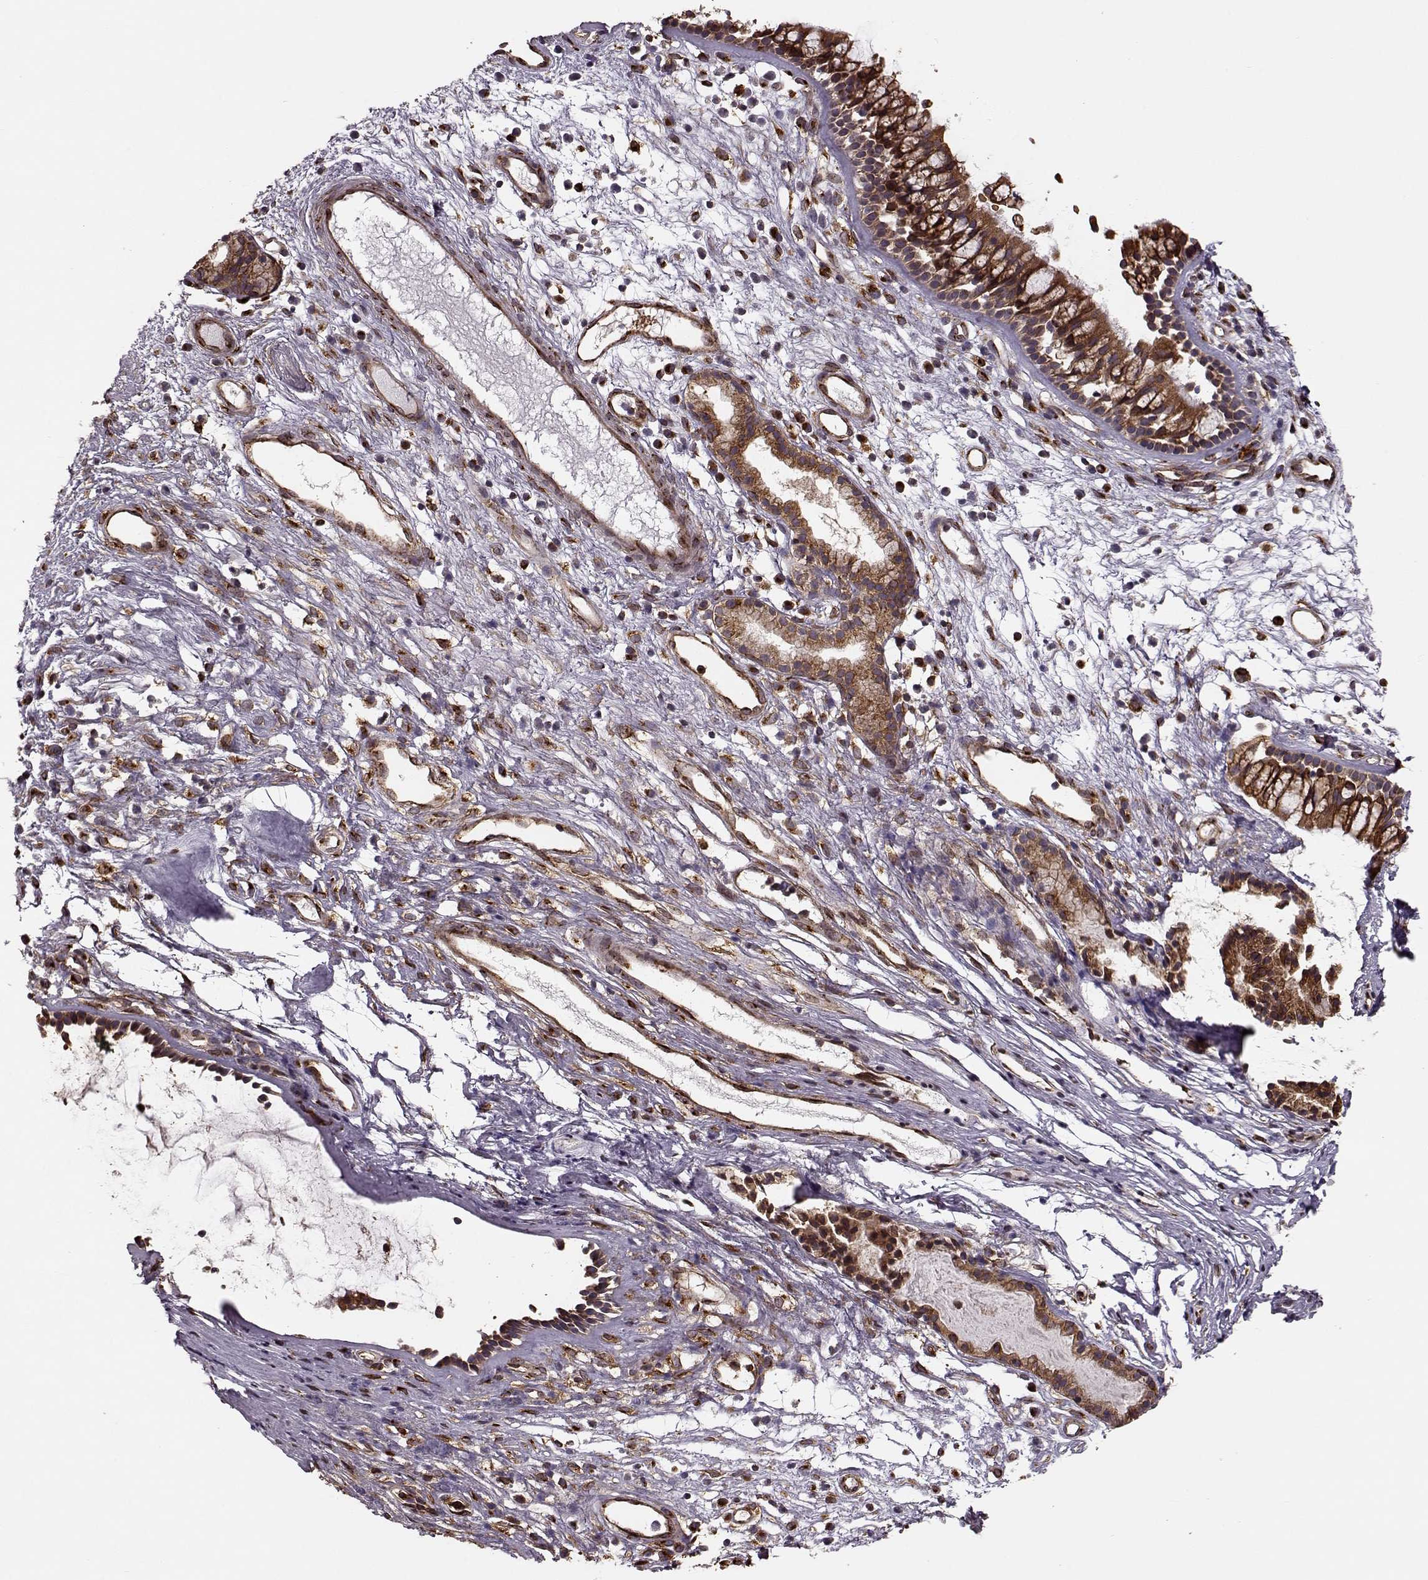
{"staining": {"intensity": "strong", "quantity": ">75%", "location": "cytoplasmic/membranous"}, "tissue": "nasopharynx", "cell_type": "Respiratory epithelial cells", "image_type": "normal", "snomed": [{"axis": "morphology", "description": "Normal tissue, NOS"}, {"axis": "topography", "description": "Nasopharynx"}], "caption": "Immunohistochemistry (IHC) photomicrograph of normal nasopharynx stained for a protein (brown), which exhibits high levels of strong cytoplasmic/membranous expression in about >75% of respiratory epithelial cells.", "gene": "YIPF5", "patient": {"sex": "male", "age": 77}}